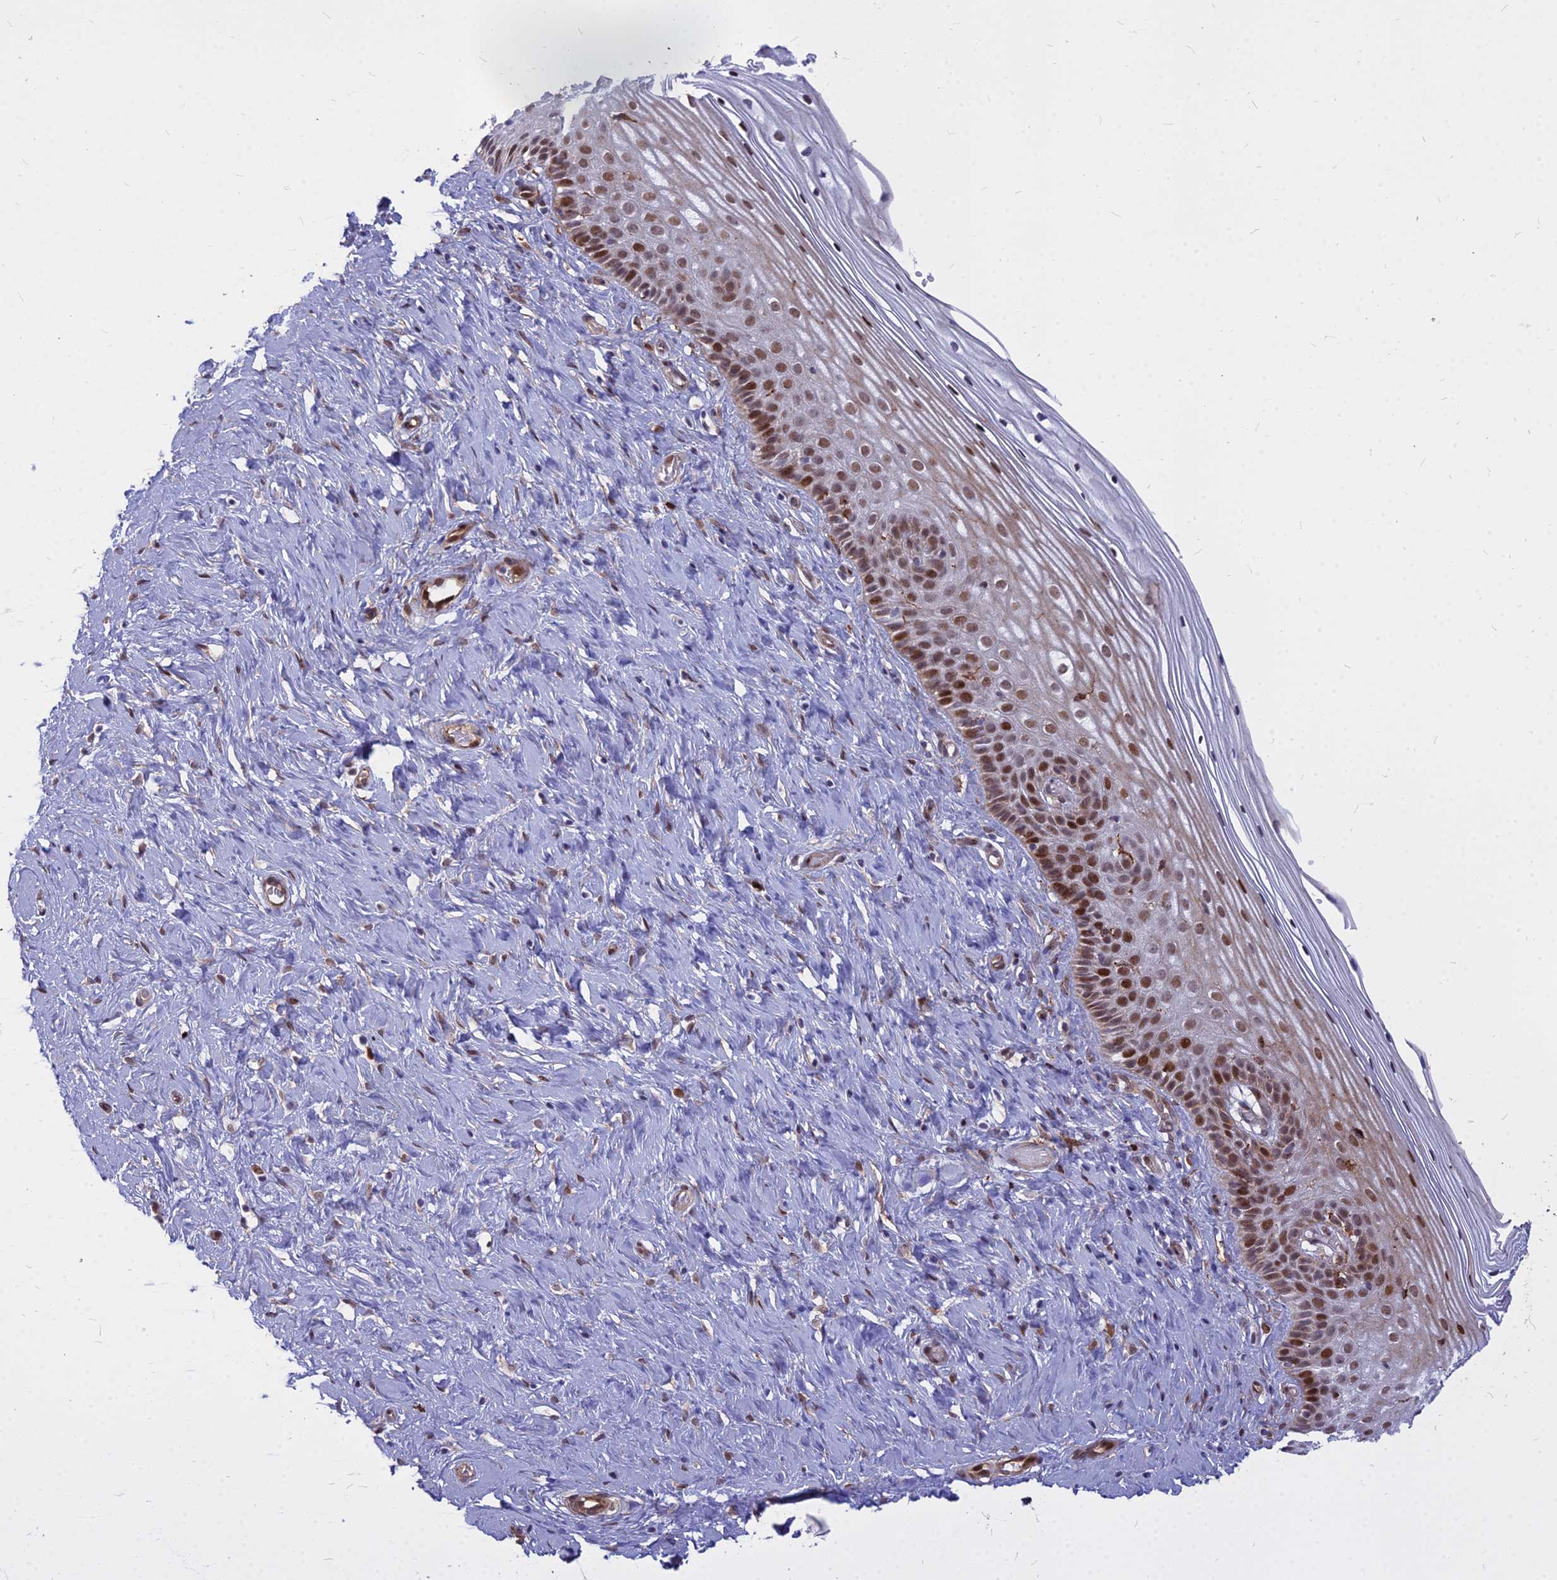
{"staining": {"intensity": "moderate", "quantity": ">75%", "location": "nuclear"}, "tissue": "cervix", "cell_type": "Glandular cells", "image_type": "normal", "snomed": [{"axis": "morphology", "description": "Normal tissue, NOS"}, {"axis": "topography", "description": "Cervix"}], "caption": "A medium amount of moderate nuclear staining is seen in about >75% of glandular cells in unremarkable cervix.", "gene": "ALG10B", "patient": {"sex": "female", "age": 33}}